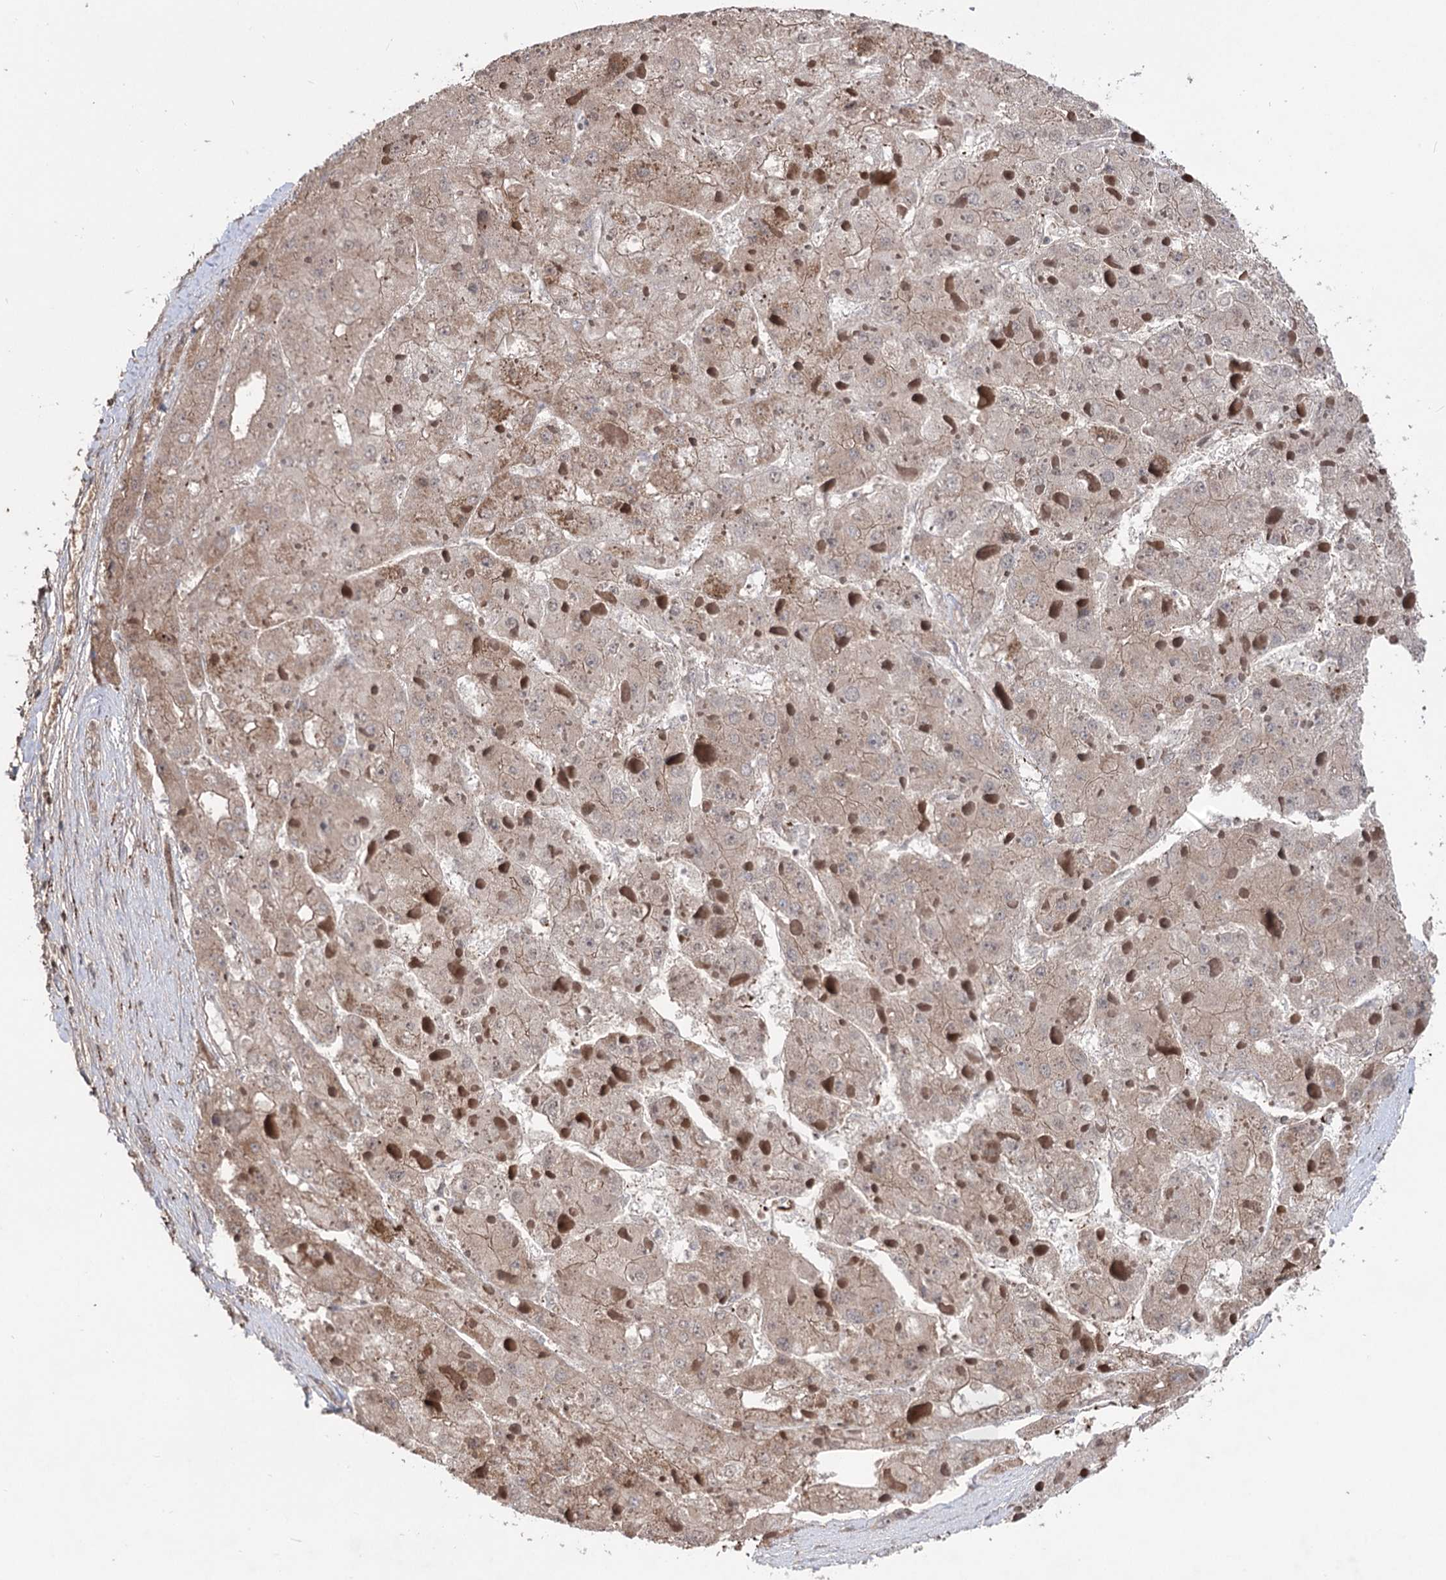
{"staining": {"intensity": "moderate", "quantity": "<25%", "location": "cytoplasmic/membranous"}, "tissue": "liver cancer", "cell_type": "Tumor cells", "image_type": "cancer", "snomed": [{"axis": "morphology", "description": "Carcinoma, Hepatocellular, NOS"}, {"axis": "topography", "description": "Liver"}], "caption": "DAB immunohistochemical staining of human hepatocellular carcinoma (liver) displays moderate cytoplasmic/membranous protein staining in approximately <25% of tumor cells.", "gene": "ARHGAP20", "patient": {"sex": "female", "age": 73}}